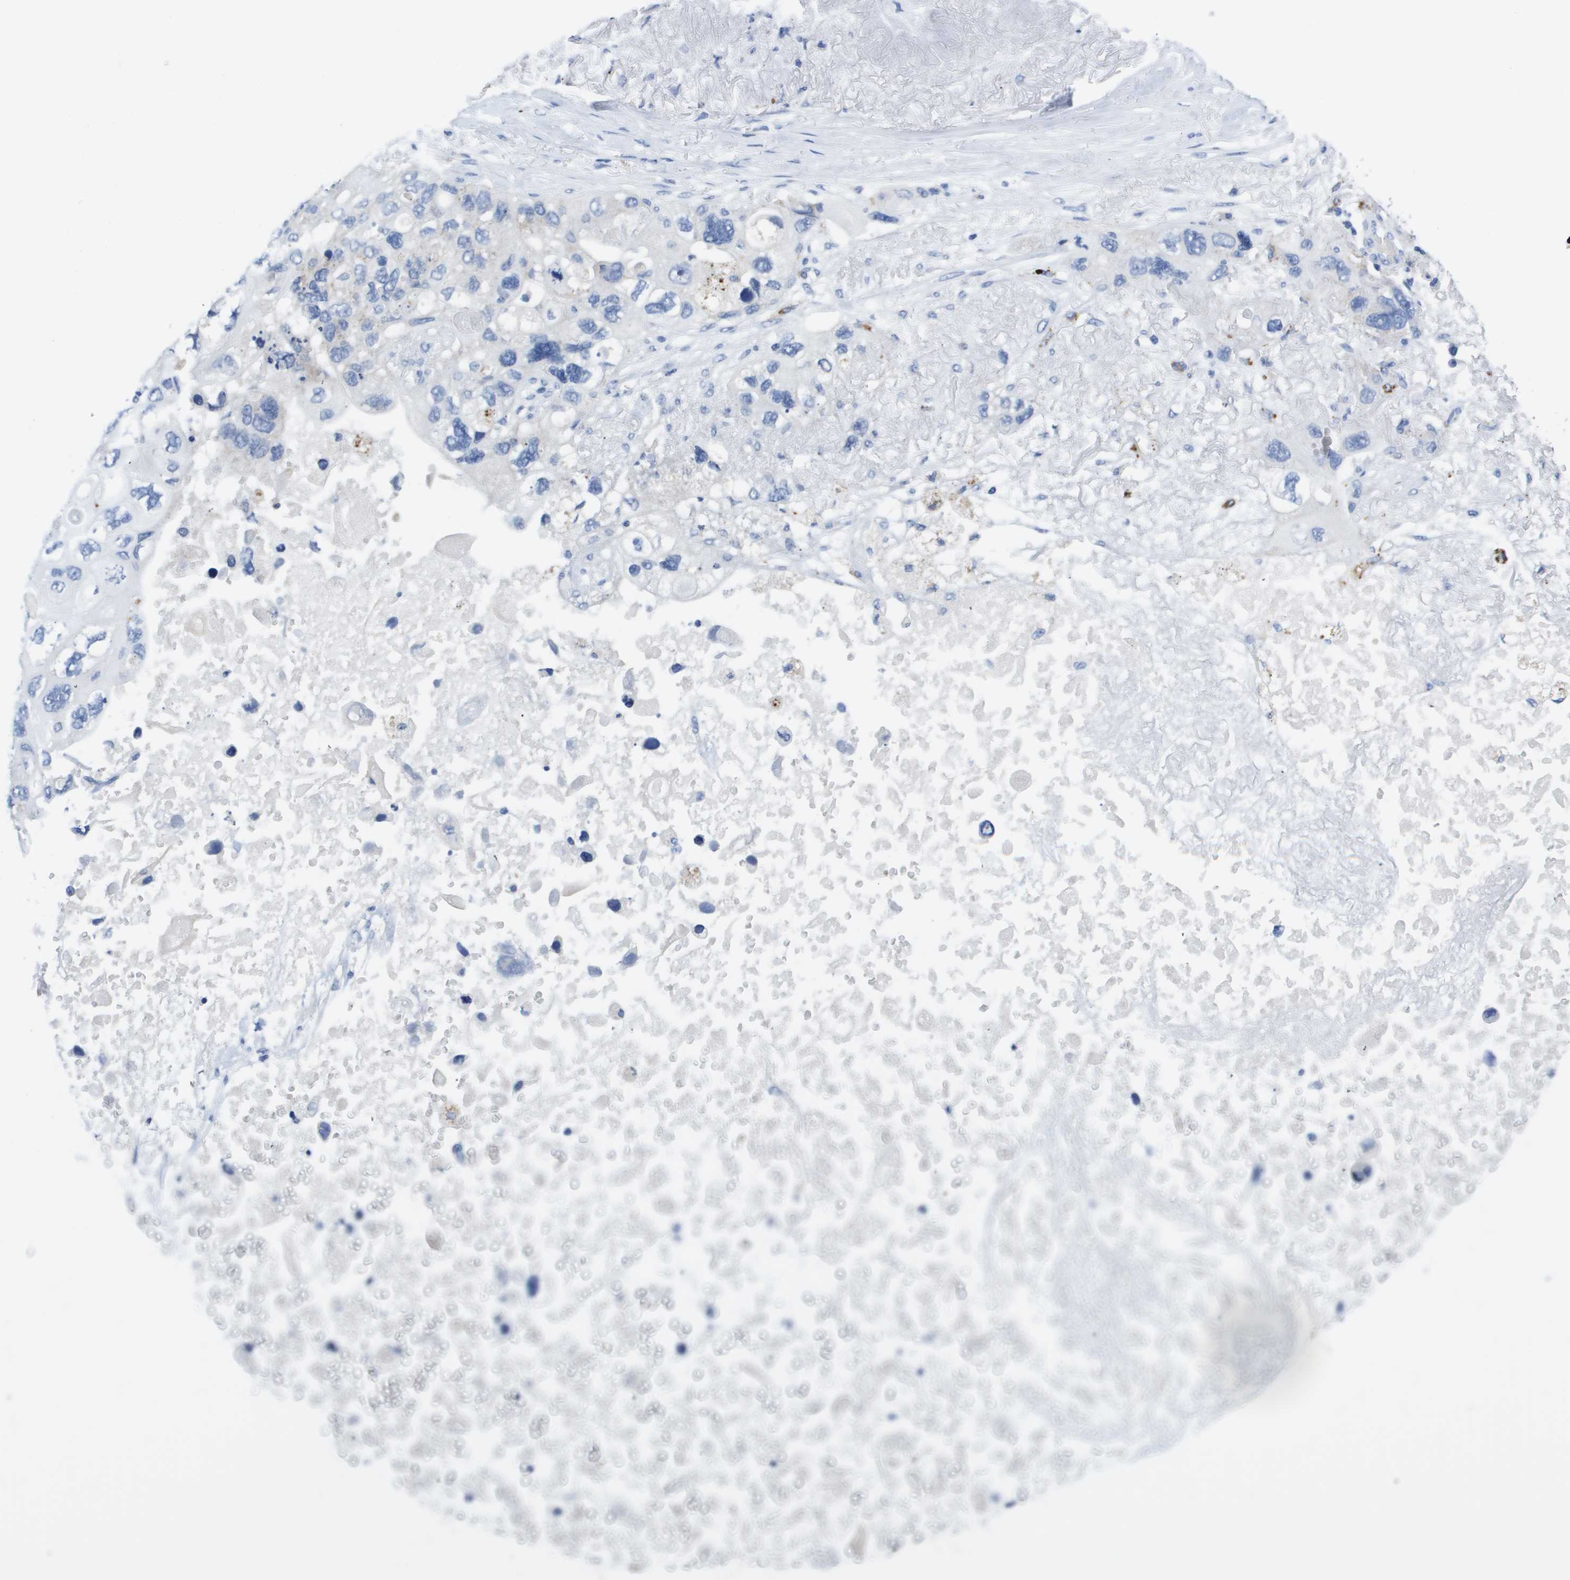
{"staining": {"intensity": "negative", "quantity": "none", "location": "none"}, "tissue": "lung cancer", "cell_type": "Tumor cells", "image_type": "cancer", "snomed": [{"axis": "morphology", "description": "Squamous cell carcinoma, NOS"}, {"axis": "topography", "description": "Lung"}], "caption": "There is no significant expression in tumor cells of lung cancer (squamous cell carcinoma).", "gene": "MS4A1", "patient": {"sex": "female", "age": 73}}